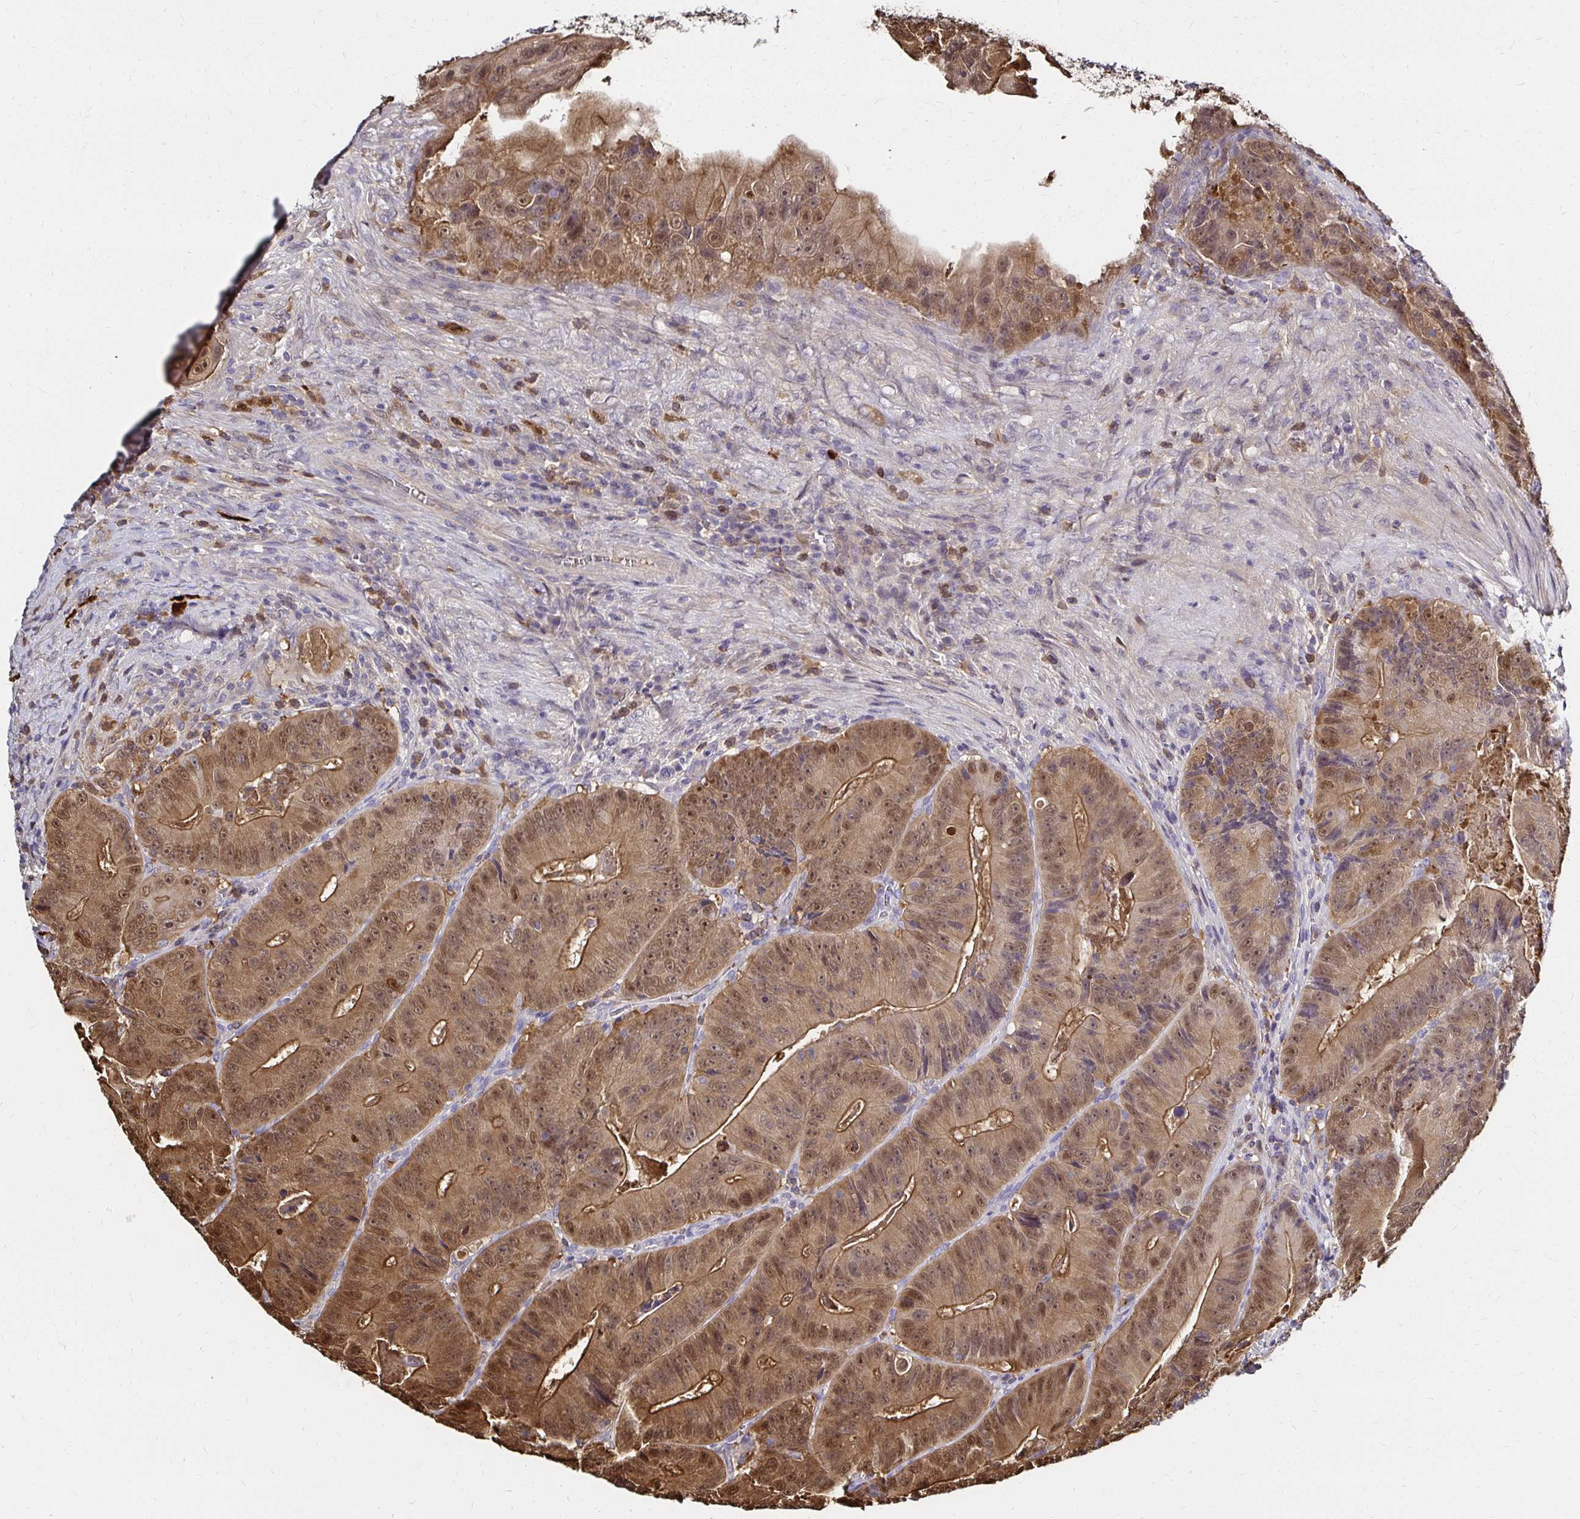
{"staining": {"intensity": "moderate", "quantity": ">75%", "location": "cytoplasmic/membranous,nuclear"}, "tissue": "colorectal cancer", "cell_type": "Tumor cells", "image_type": "cancer", "snomed": [{"axis": "morphology", "description": "Adenocarcinoma, NOS"}, {"axis": "topography", "description": "Colon"}], "caption": "This image shows IHC staining of human colorectal adenocarcinoma, with medium moderate cytoplasmic/membranous and nuclear expression in approximately >75% of tumor cells.", "gene": "TXN", "patient": {"sex": "female", "age": 86}}